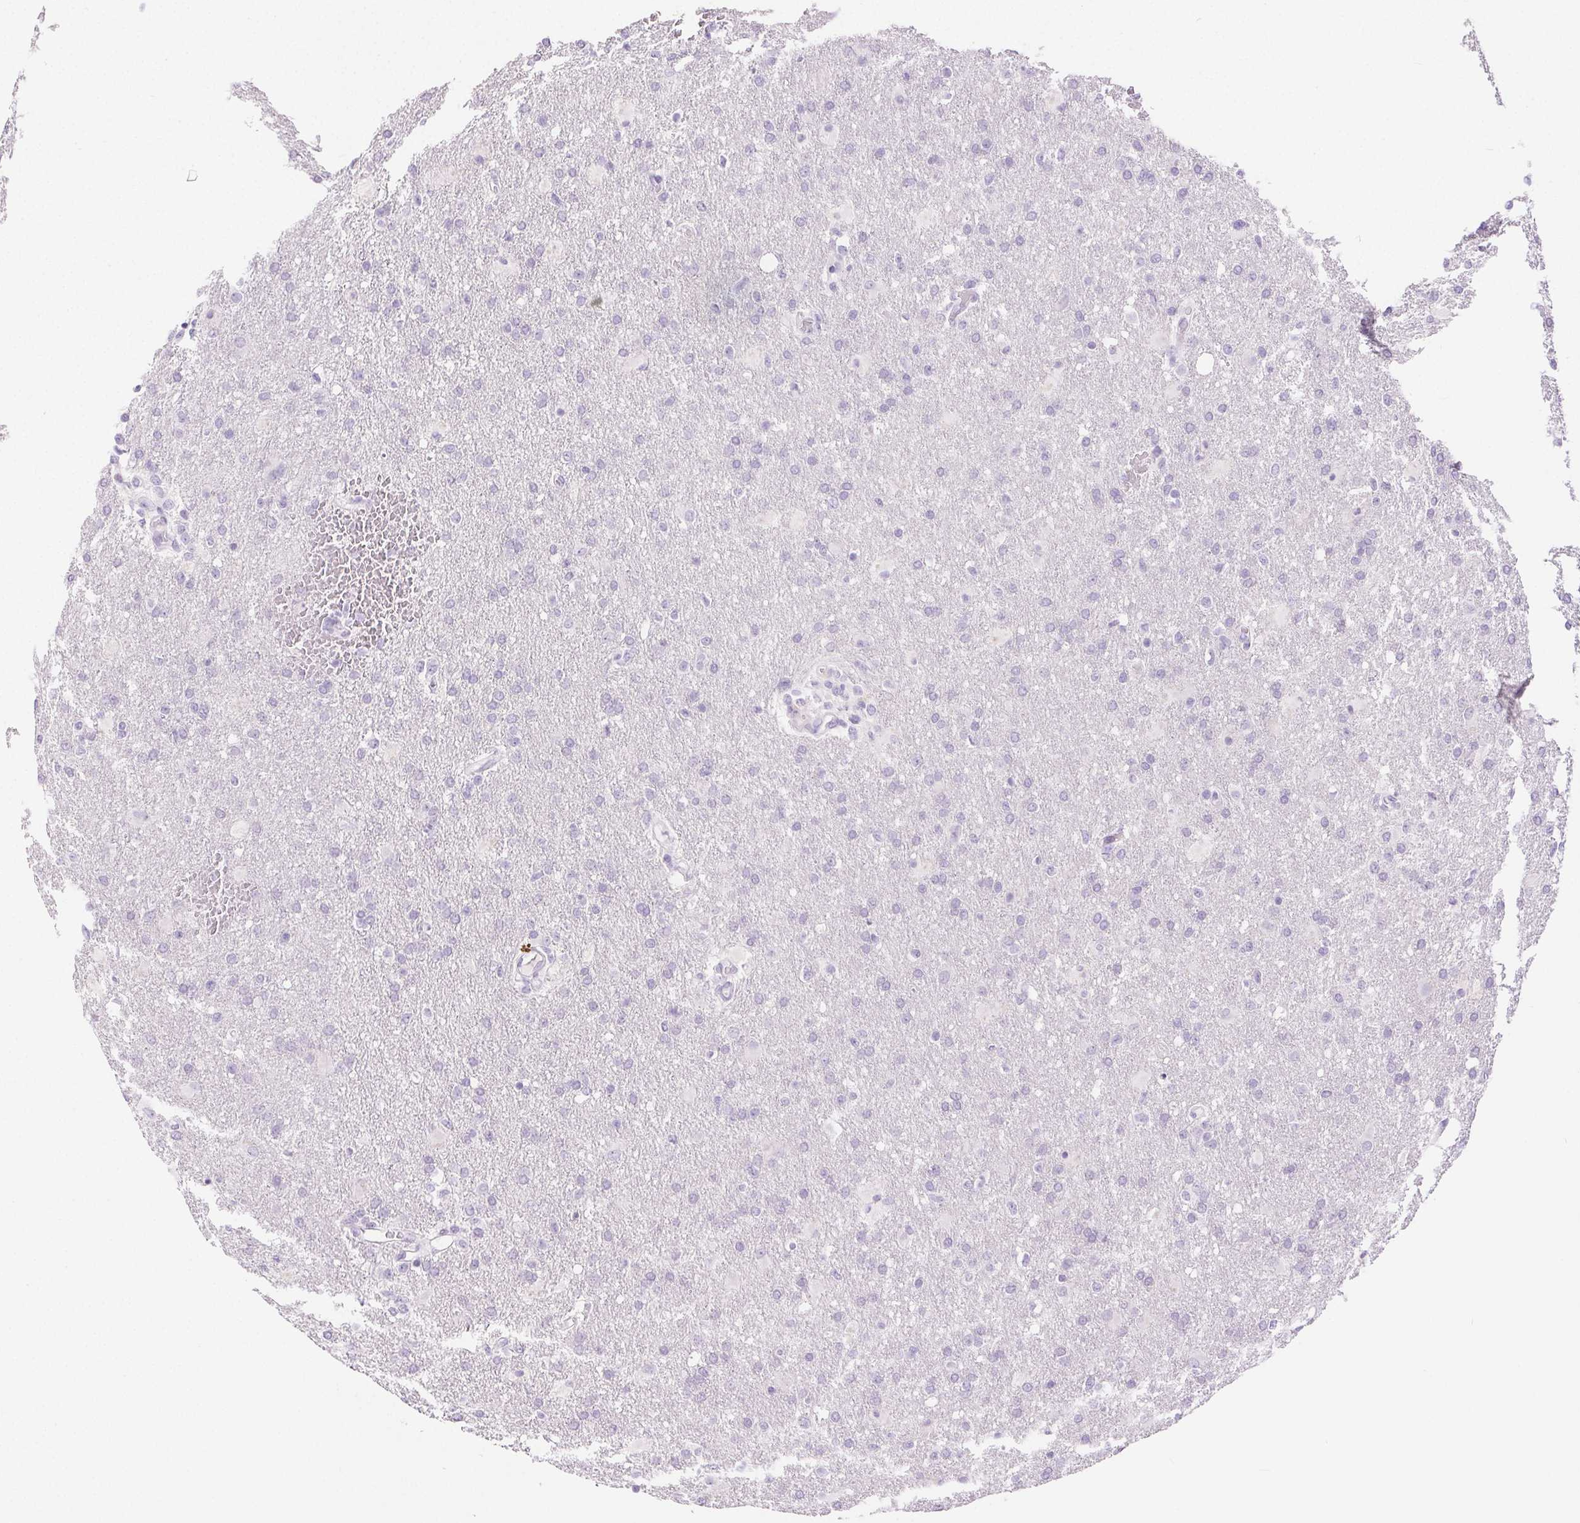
{"staining": {"intensity": "negative", "quantity": "none", "location": "none"}, "tissue": "glioma", "cell_type": "Tumor cells", "image_type": "cancer", "snomed": [{"axis": "morphology", "description": "Glioma, malignant, High grade"}, {"axis": "topography", "description": "Brain"}], "caption": "This histopathology image is of glioma stained with immunohistochemistry (IHC) to label a protein in brown with the nuclei are counter-stained blue. There is no staining in tumor cells.", "gene": "SPRR3", "patient": {"sex": "male", "age": 68}}